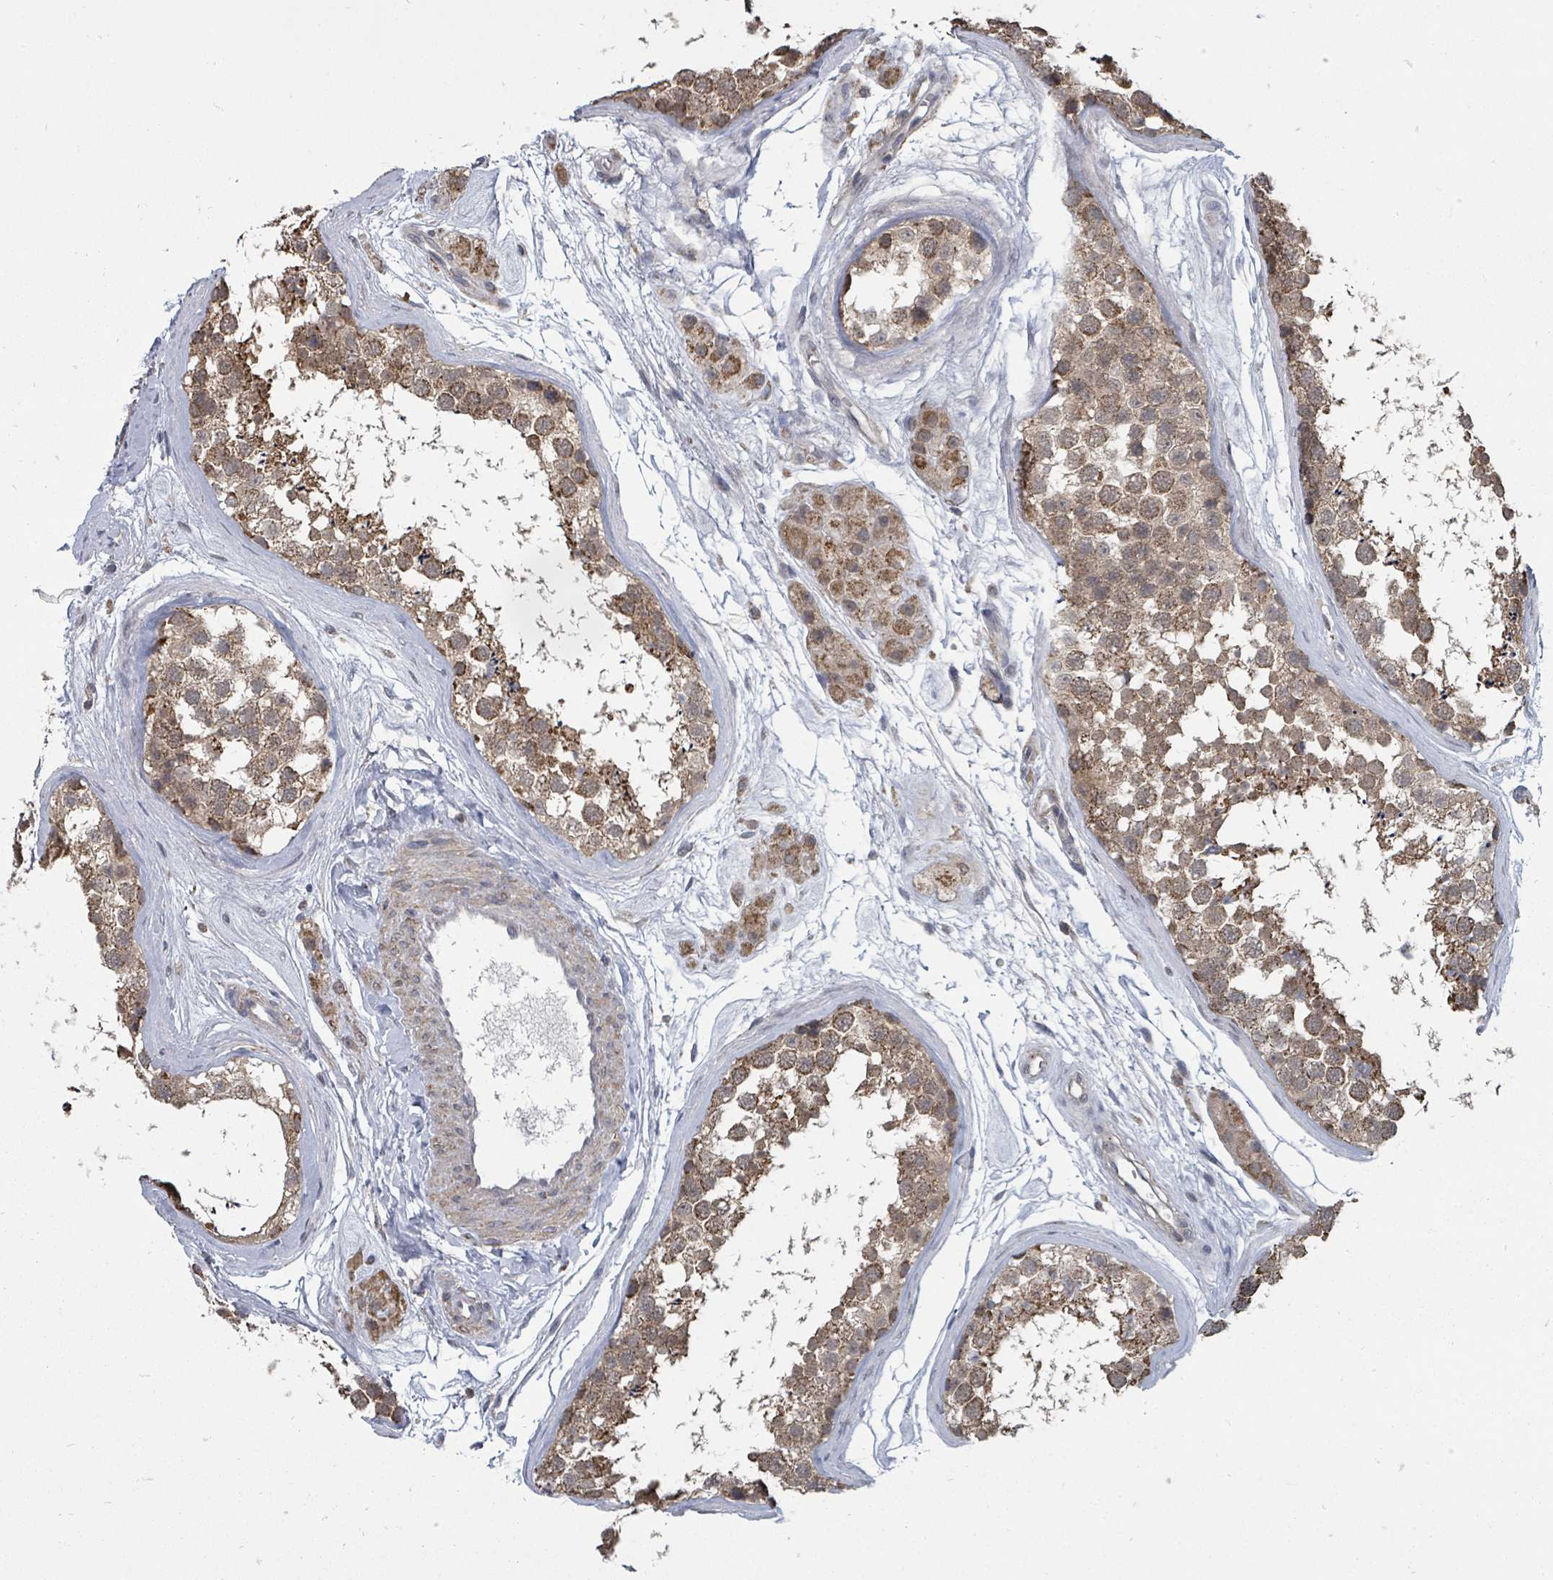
{"staining": {"intensity": "moderate", "quantity": ">75%", "location": "cytoplasmic/membranous"}, "tissue": "testis", "cell_type": "Cells in seminiferous ducts", "image_type": "normal", "snomed": [{"axis": "morphology", "description": "Normal tissue, NOS"}, {"axis": "topography", "description": "Testis"}], "caption": "Immunohistochemistry (DAB) staining of normal human testis exhibits moderate cytoplasmic/membranous protein expression in approximately >75% of cells in seminiferous ducts. (brown staining indicates protein expression, while blue staining denotes nuclei).", "gene": "MAGOHB", "patient": {"sex": "male", "age": 56}}